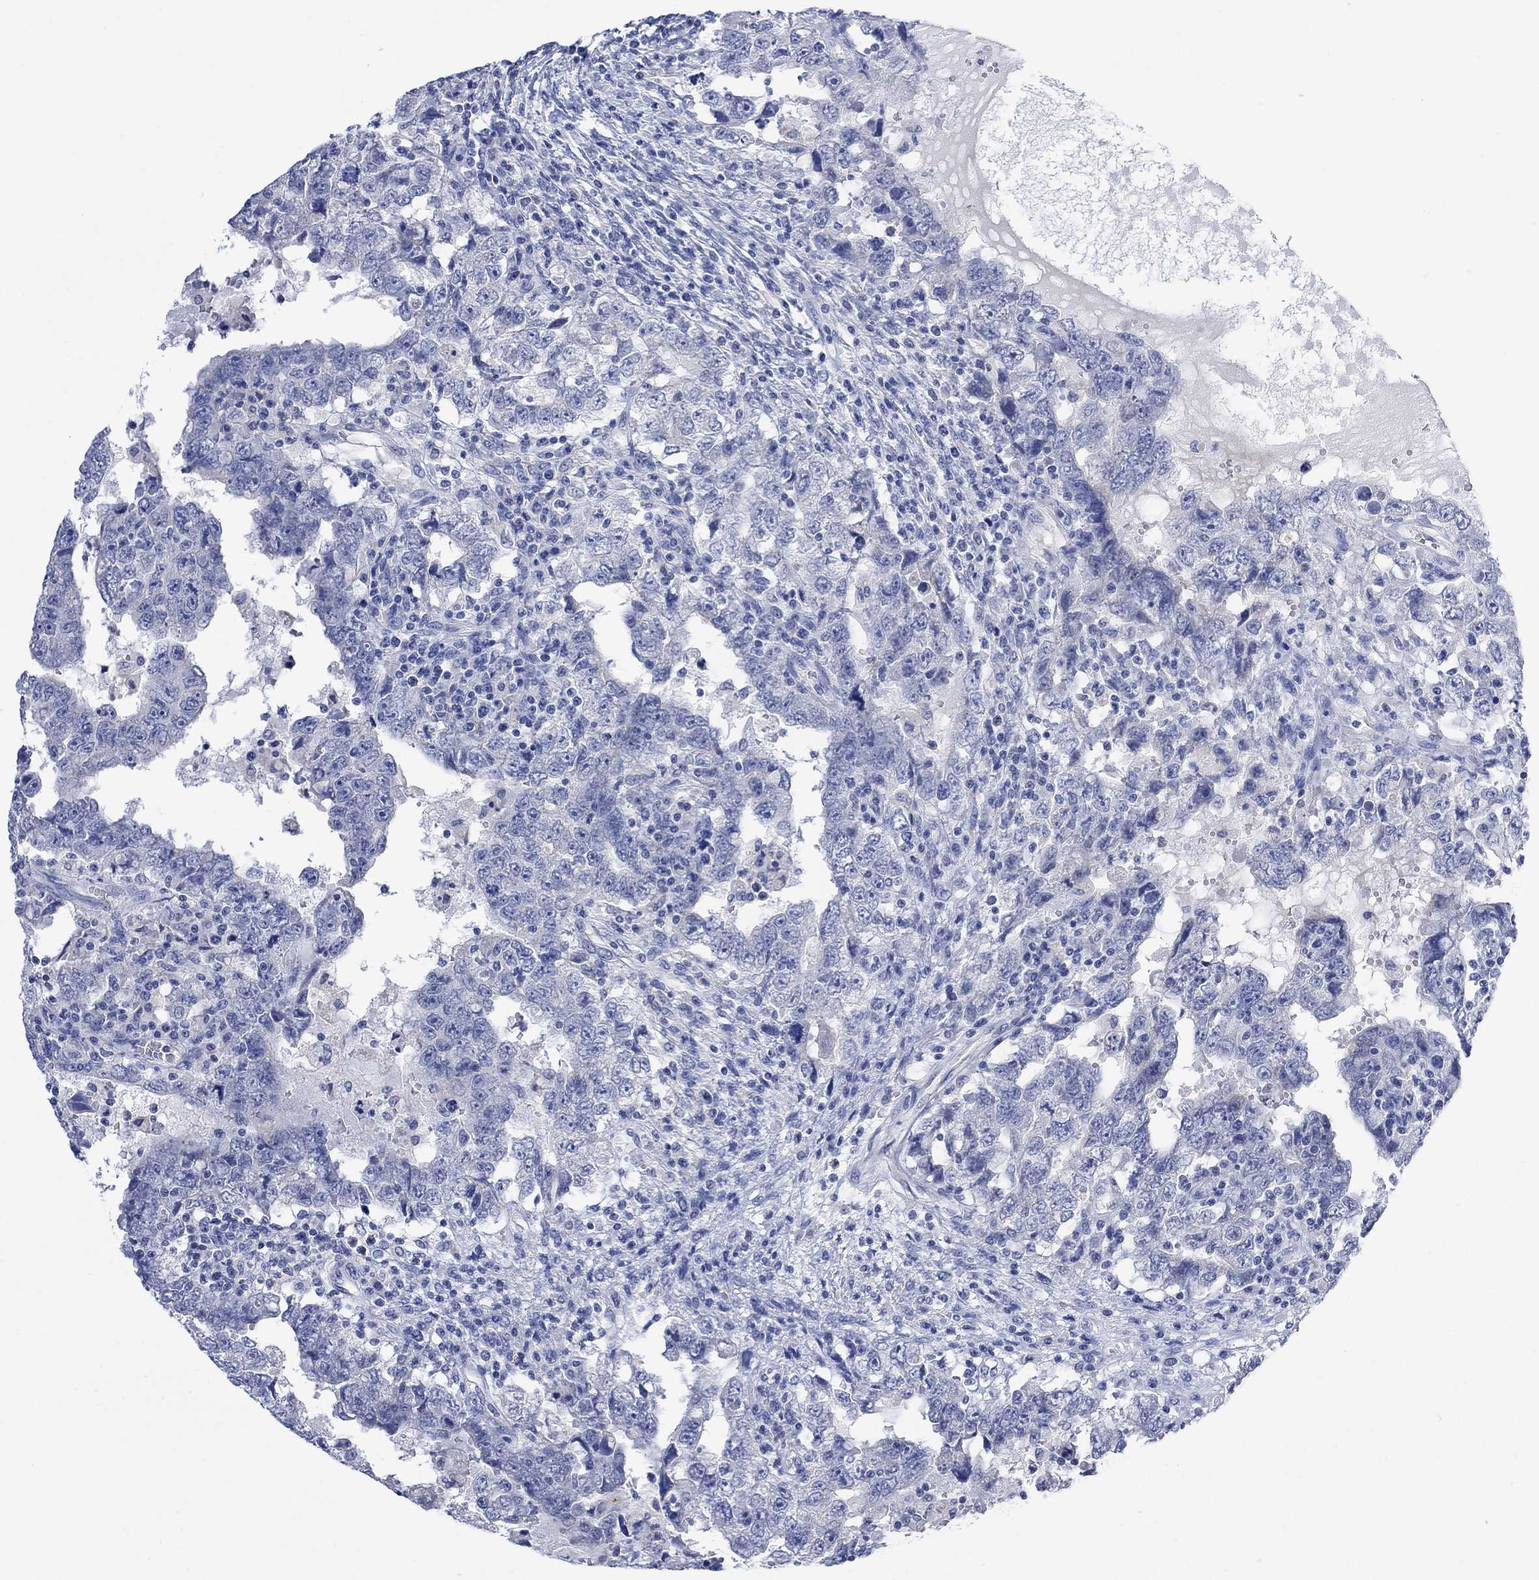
{"staining": {"intensity": "negative", "quantity": "none", "location": "none"}, "tissue": "testis cancer", "cell_type": "Tumor cells", "image_type": "cancer", "snomed": [{"axis": "morphology", "description": "Carcinoma, Embryonal, NOS"}, {"axis": "topography", "description": "Testis"}], "caption": "A high-resolution image shows IHC staining of testis cancer (embryonal carcinoma), which exhibits no significant staining in tumor cells.", "gene": "FBP2", "patient": {"sex": "male", "age": 26}}